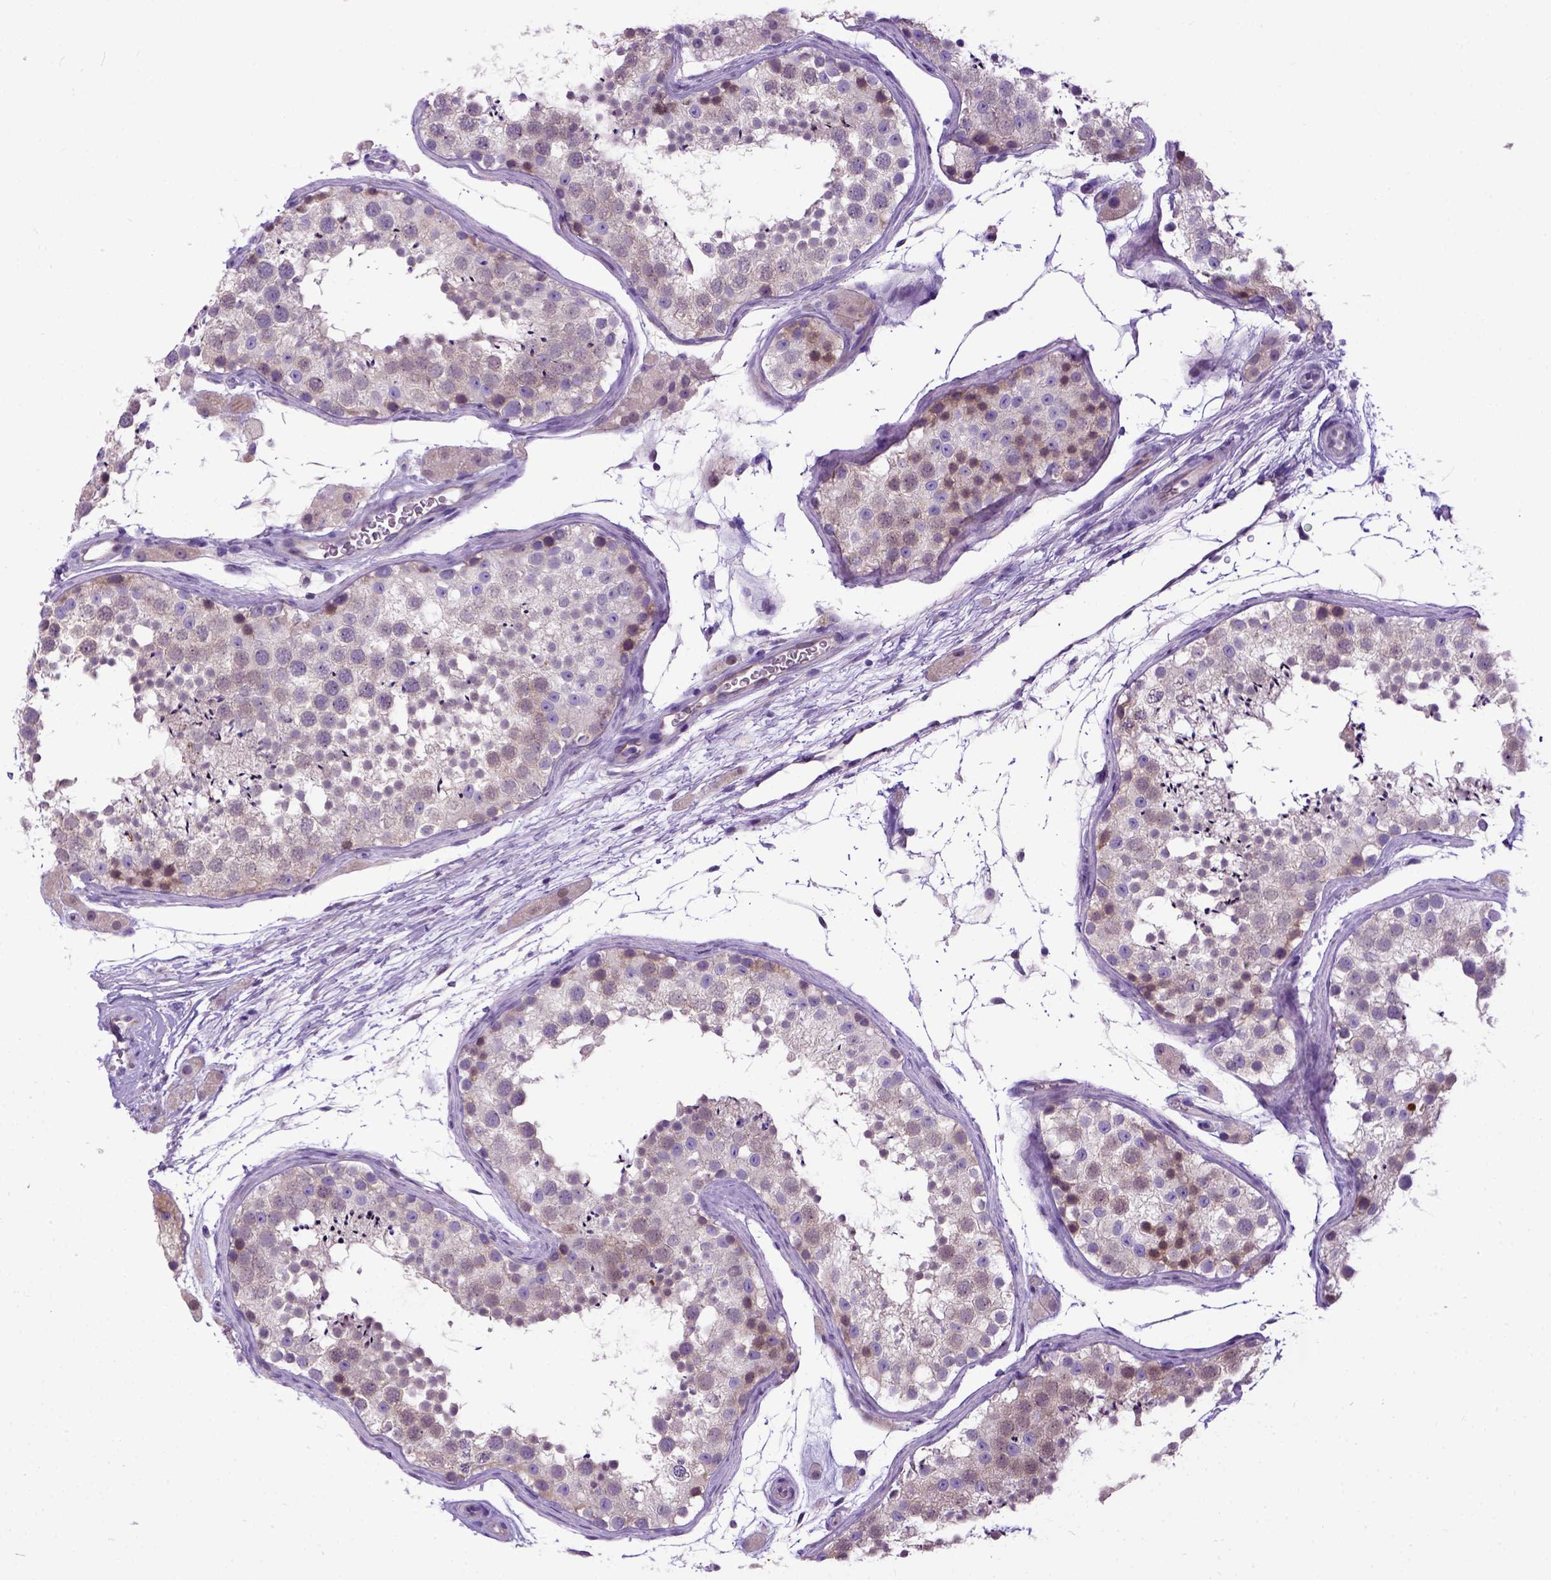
{"staining": {"intensity": "moderate", "quantity": "<25%", "location": "cytoplasmic/membranous,nuclear"}, "tissue": "testis", "cell_type": "Cells in seminiferous ducts", "image_type": "normal", "snomed": [{"axis": "morphology", "description": "Normal tissue, NOS"}, {"axis": "topography", "description": "Testis"}], "caption": "High-power microscopy captured an immunohistochemistry histopathology image of unremarkable testis, revealing moderate cytoplasmic/membranous,nuclear expression in approximately <25% of cells in seminiferous ducts. The protein of interest is shown in brown color, while the nuclei are stained blue.", "gene": "NEK5", "patient": {"sex": "male", "age": 41}}